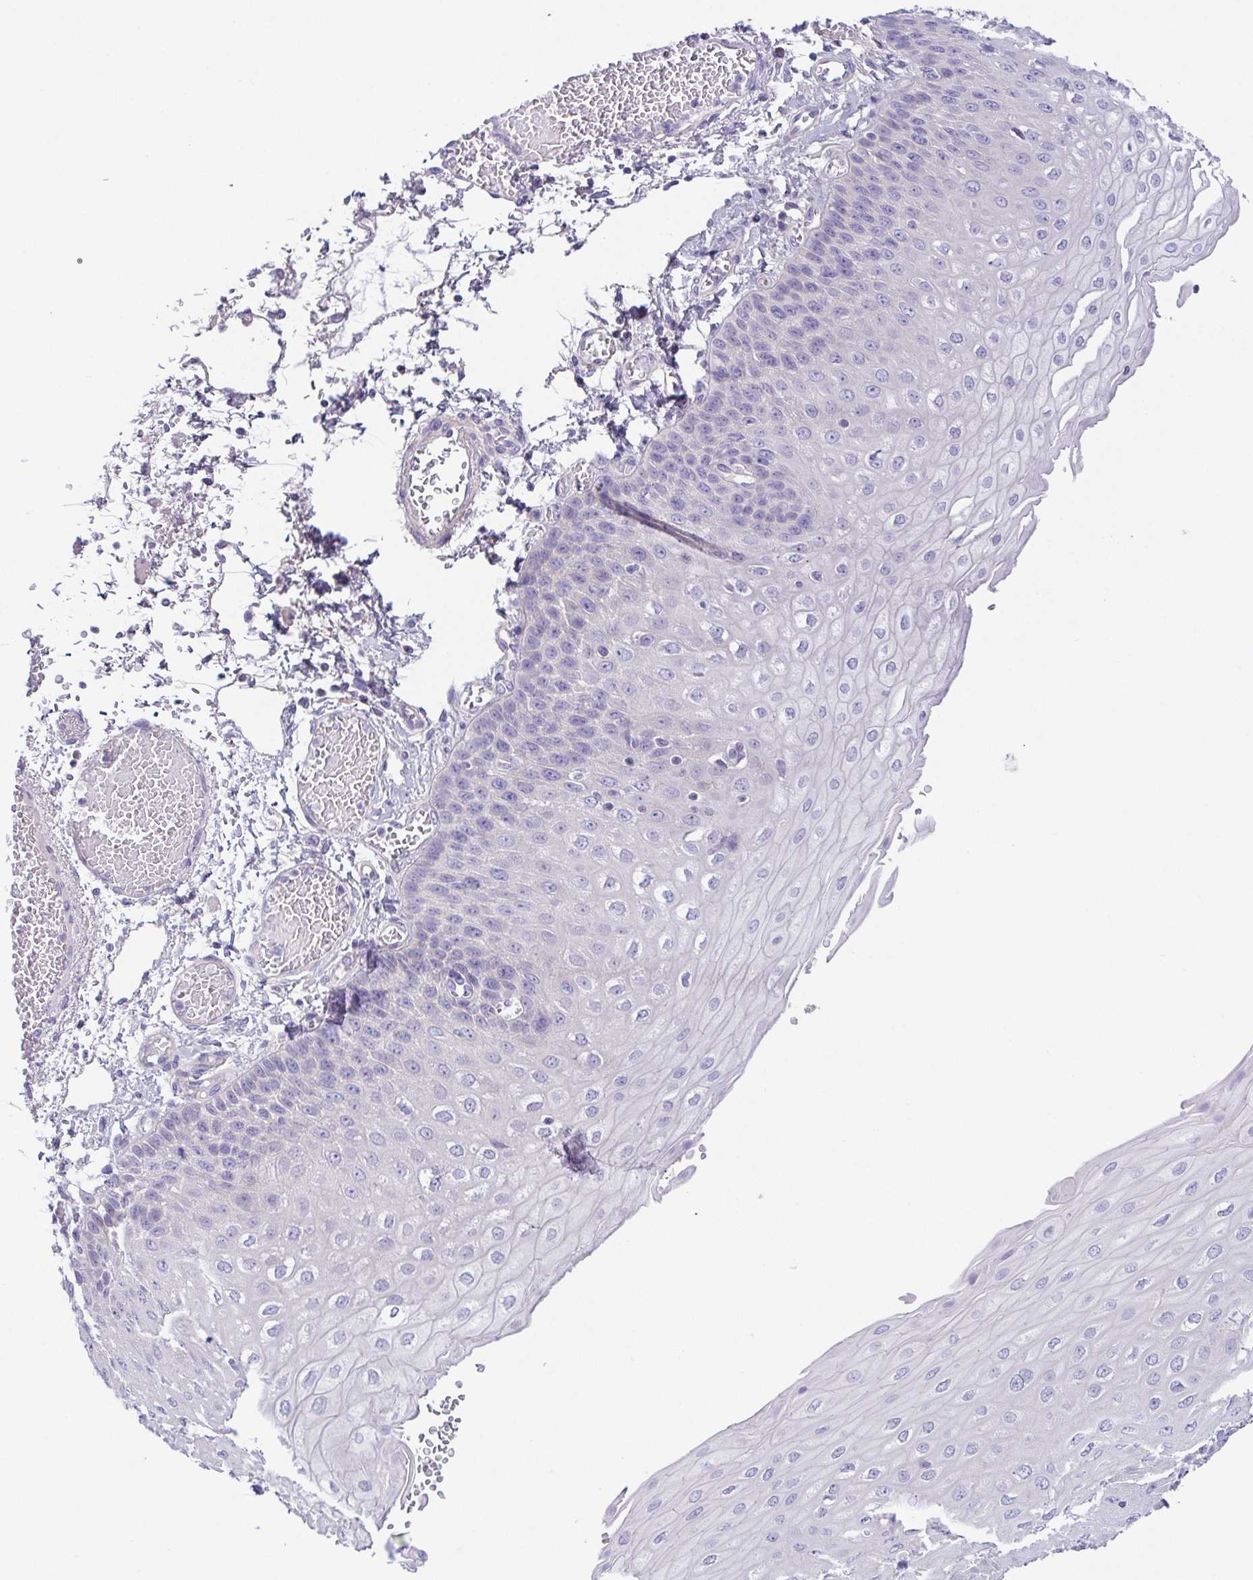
{"staining": {"intensity": "negative", "quantity": "none", "location": "none"}, "tissue": "esophagus", "cell_type": "Squamous epithelial cells", "image_type": "normal", "snomed": [{"axis": "morphology", "description": "Normal tissue, NOS"}, {"axis": "morphology", "description": "Adenocarcinoma, NOS"}, {"axis": "topography", "description": "Esophagus"}], "caption": "Protein analysis of unremarkable esophagus shows no significant expression in squamous epithelial cells.", "gene": "PKDREJ", "patient": {"sex": "male", "age": 81}}